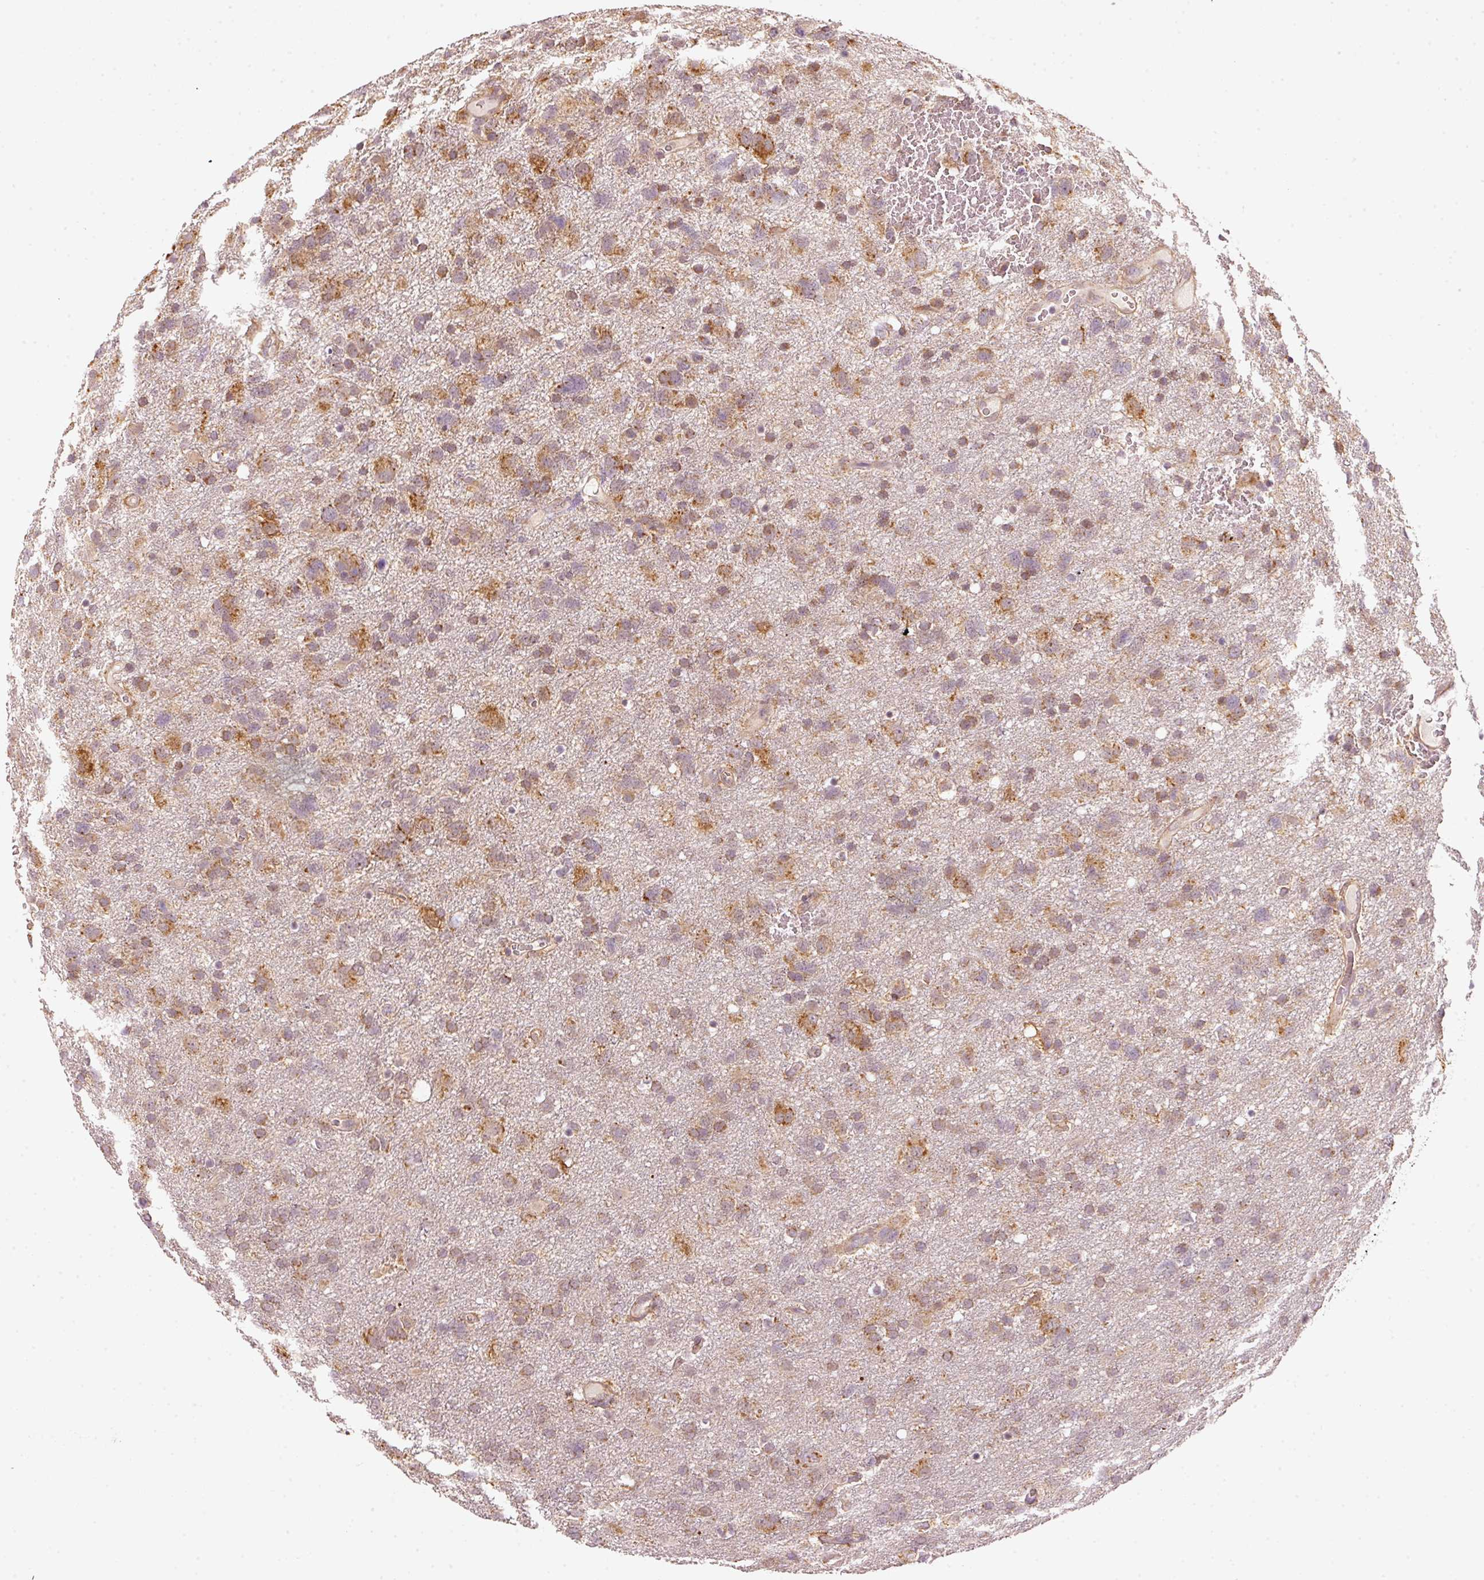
{"staining": {"intensity": "moderate", "quantity": "25%-75%", "location": "cytoplasmic/membranous"}, "tissue": "glioma", "cell_type": "Tumor cells", "image_type": "cancer", "snomed": [{"axis": "morphology", "description": "Glioma, malignant, High grade"}, {"axis": "topography", "description": "Brain"}], "caption": "Human glioma stained with a protein marker reveals moderate staining in tumor cells.", "gene": "ARHGAP22", "patient": {"sex": "male", "age": 61}}